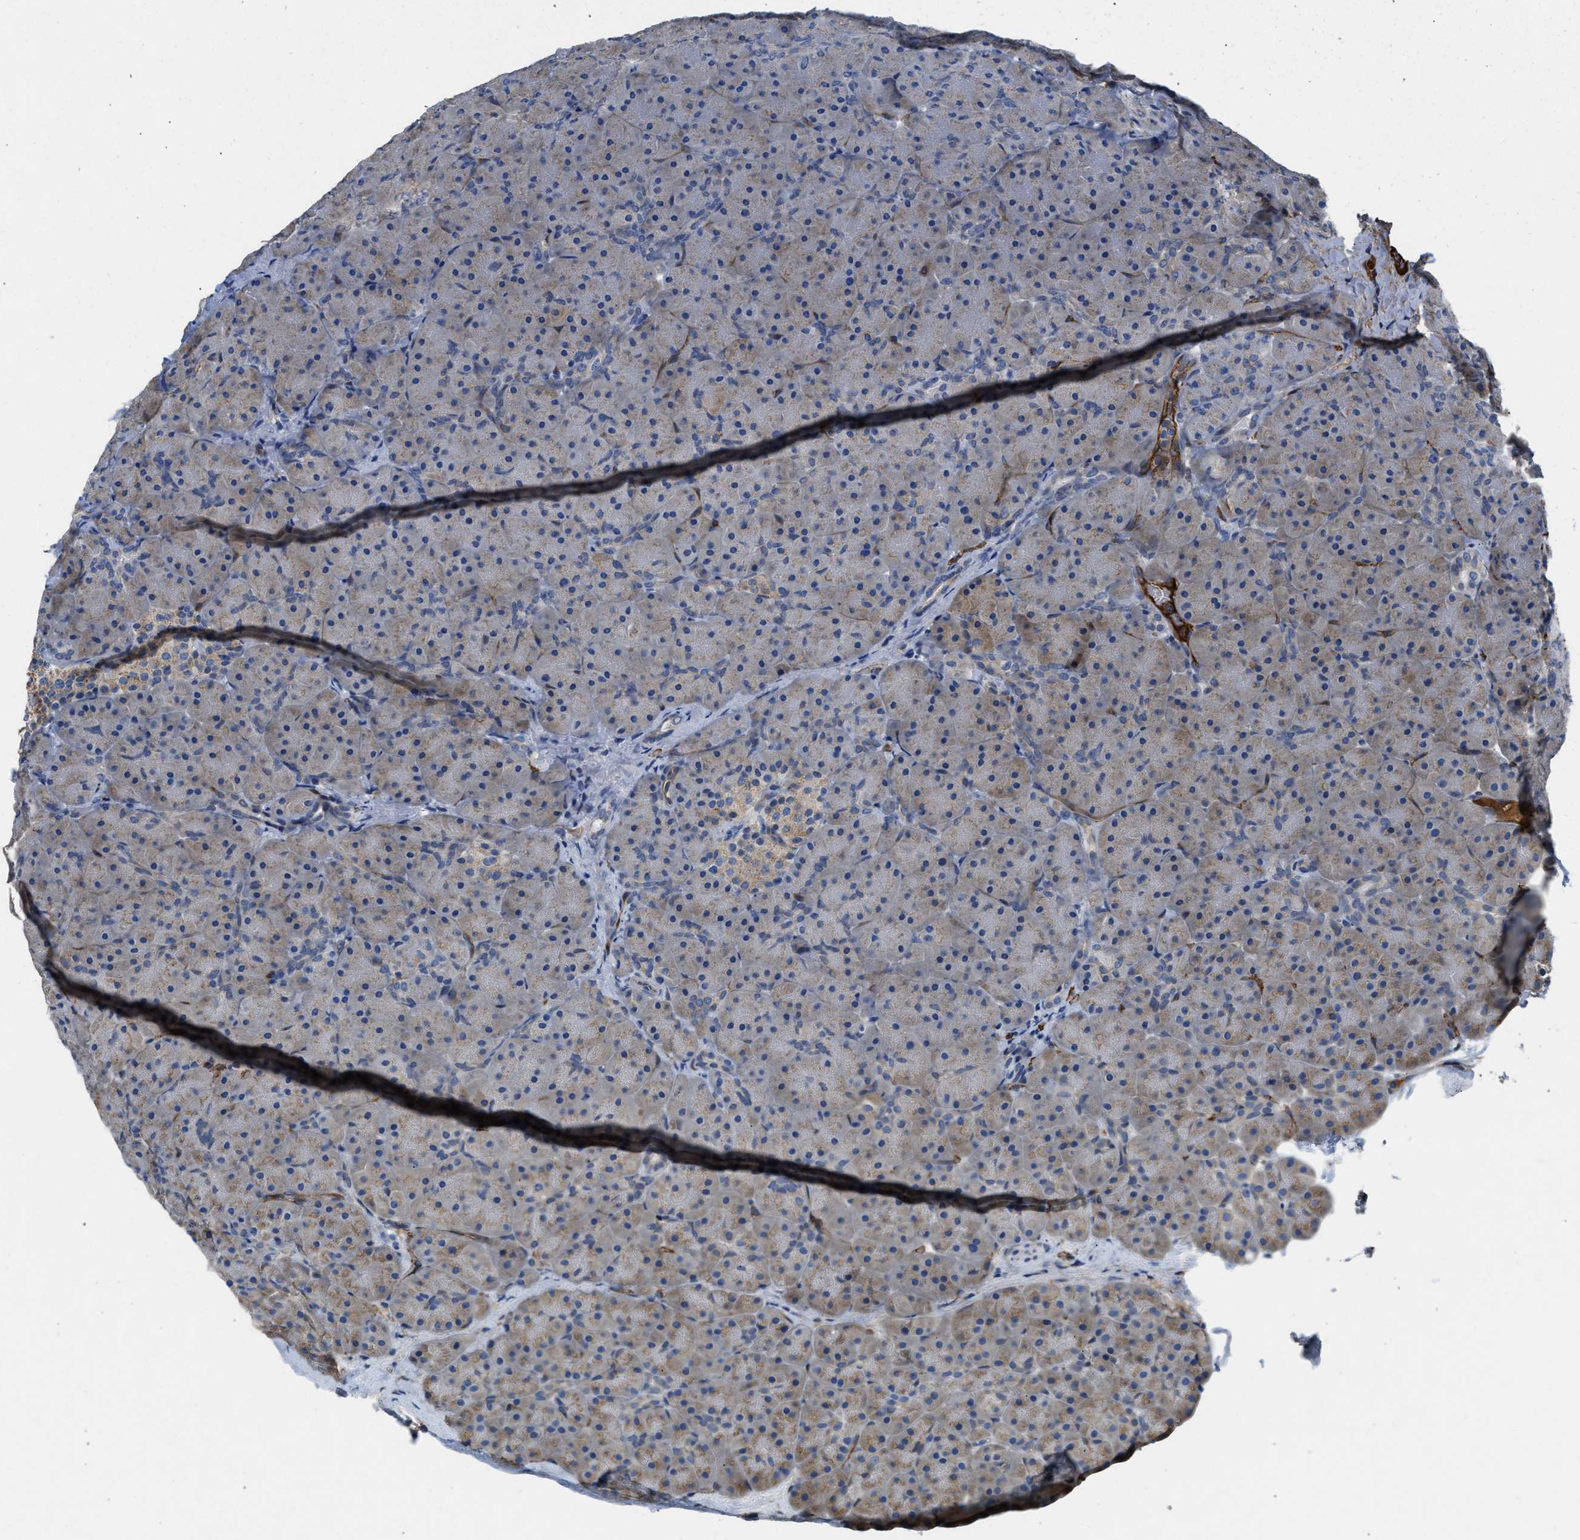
{"staining": {"intensity": "moderate", "quantity": "<25%", "location": "cytoplasmic/membranous"}, "tissue": "pancreas", "cell_type": "Exocrine glandular cells", "image_type": "normal", "snomed": [{"axis": "morphology", "description": "Normal tissue, NOS"}, {"axis": "topography", "description": "Pancreas"}], "caption": "Protein expression analysis of benign pancreas displays moderate cytoplasmic/membranous positivity in approximately <25% of exocrine glandular cells. Nuclei are stained in blue.", "gene": "GGCX", "patient": {"sex": "male", "age": 66}}